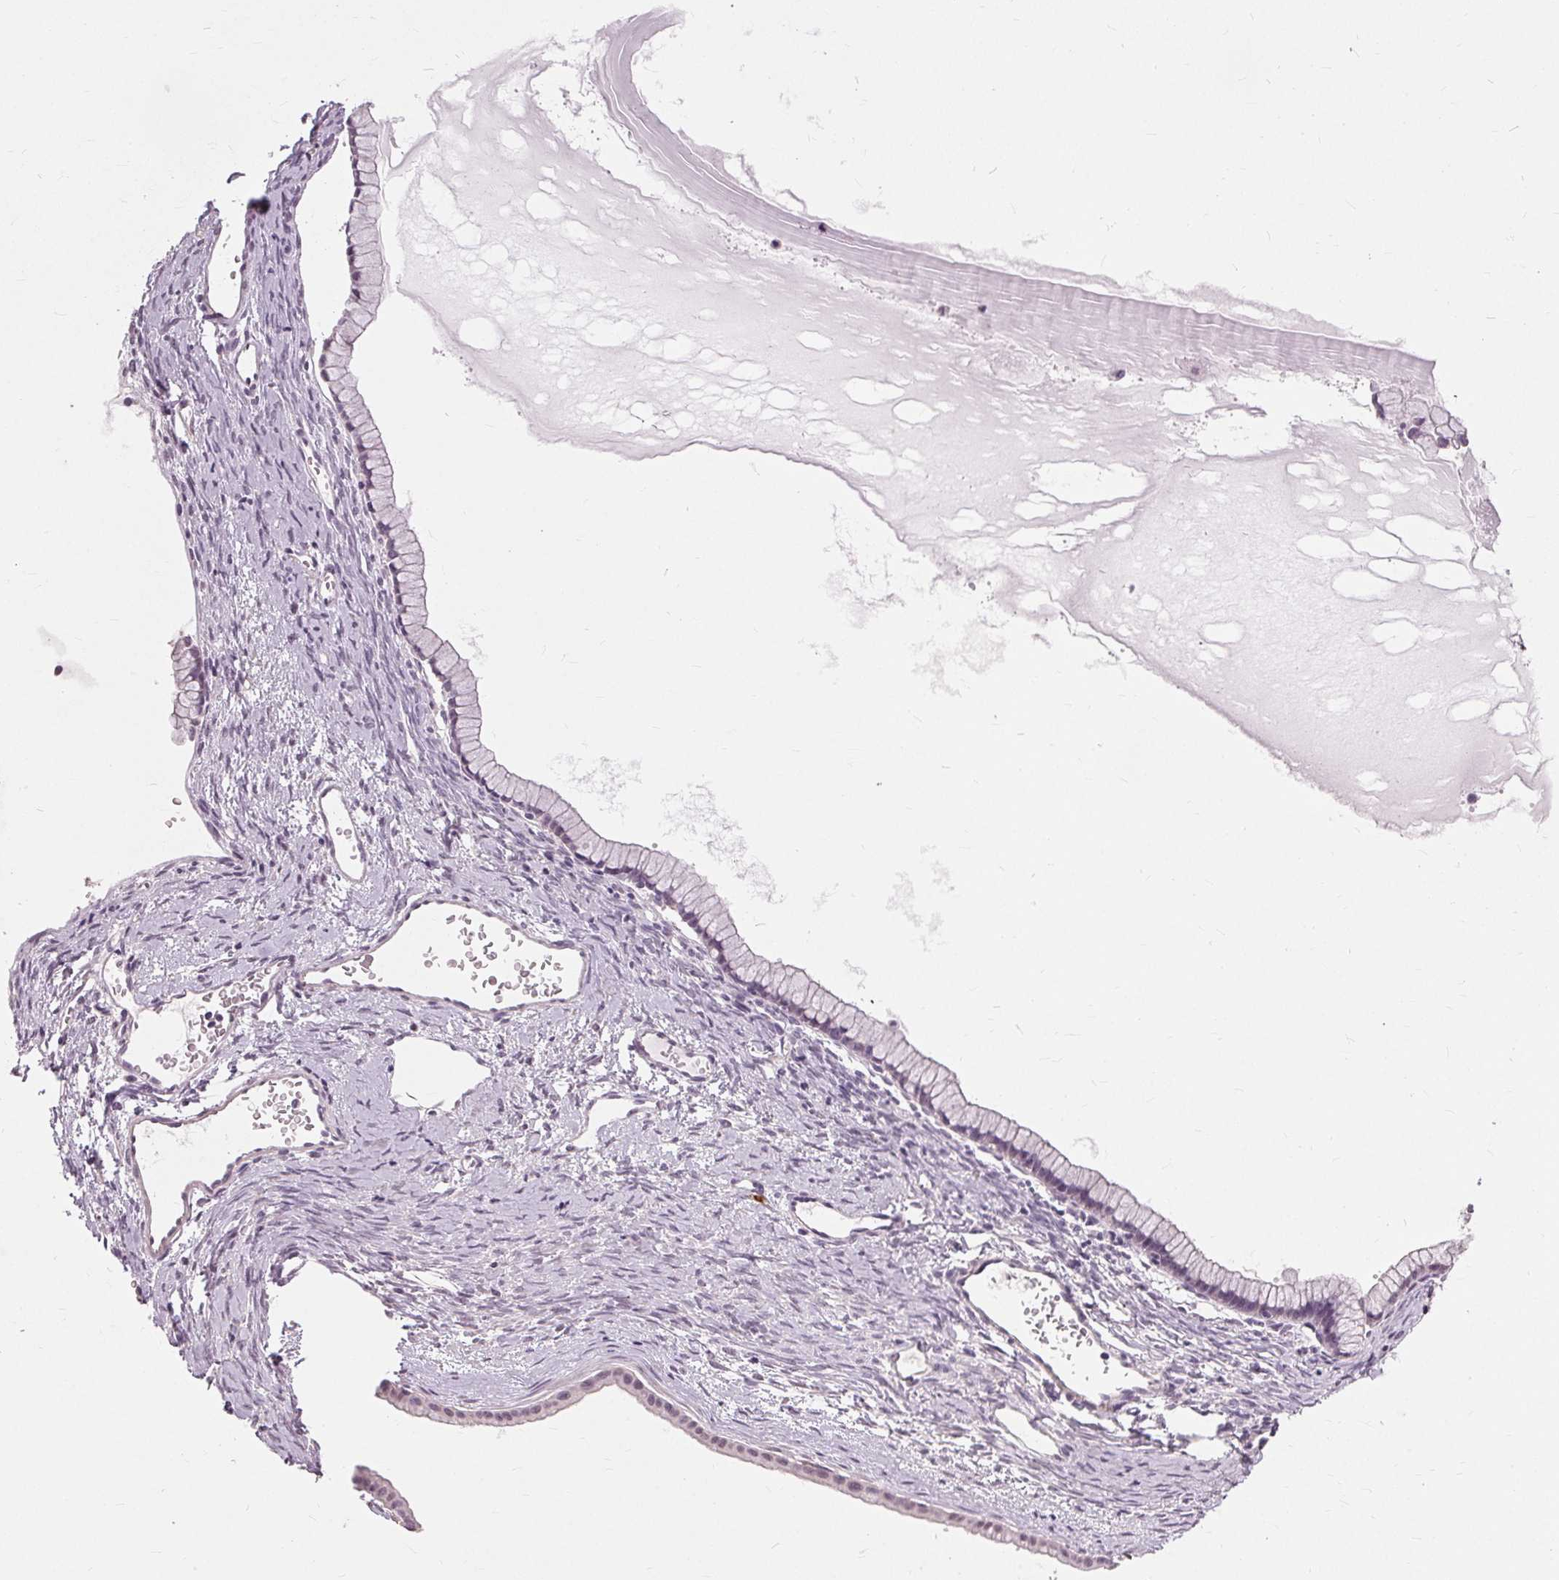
{"staining": {"intensity": "negative", "quantity": "none", "location": "none"}, "tissue": "ovarian cancer", "cell_type": "Tumor cells", "image_type": "cancer", "snomed": [{"axis": "morphology", "description": "Cystadenocarcinoma, mucinous, NOS"}, {"axis": "topography", "description": "Ovary"}], "caption": "Immunohistochemistry (IHC) histopathology image of ovarian cancer (mucinous cystadenocarcinoma) stained for a protein (brown), which reveals no expression in tumor cells.", "gene": "SIGLEC6", "patient": {"sex": "female", "age": 41}}